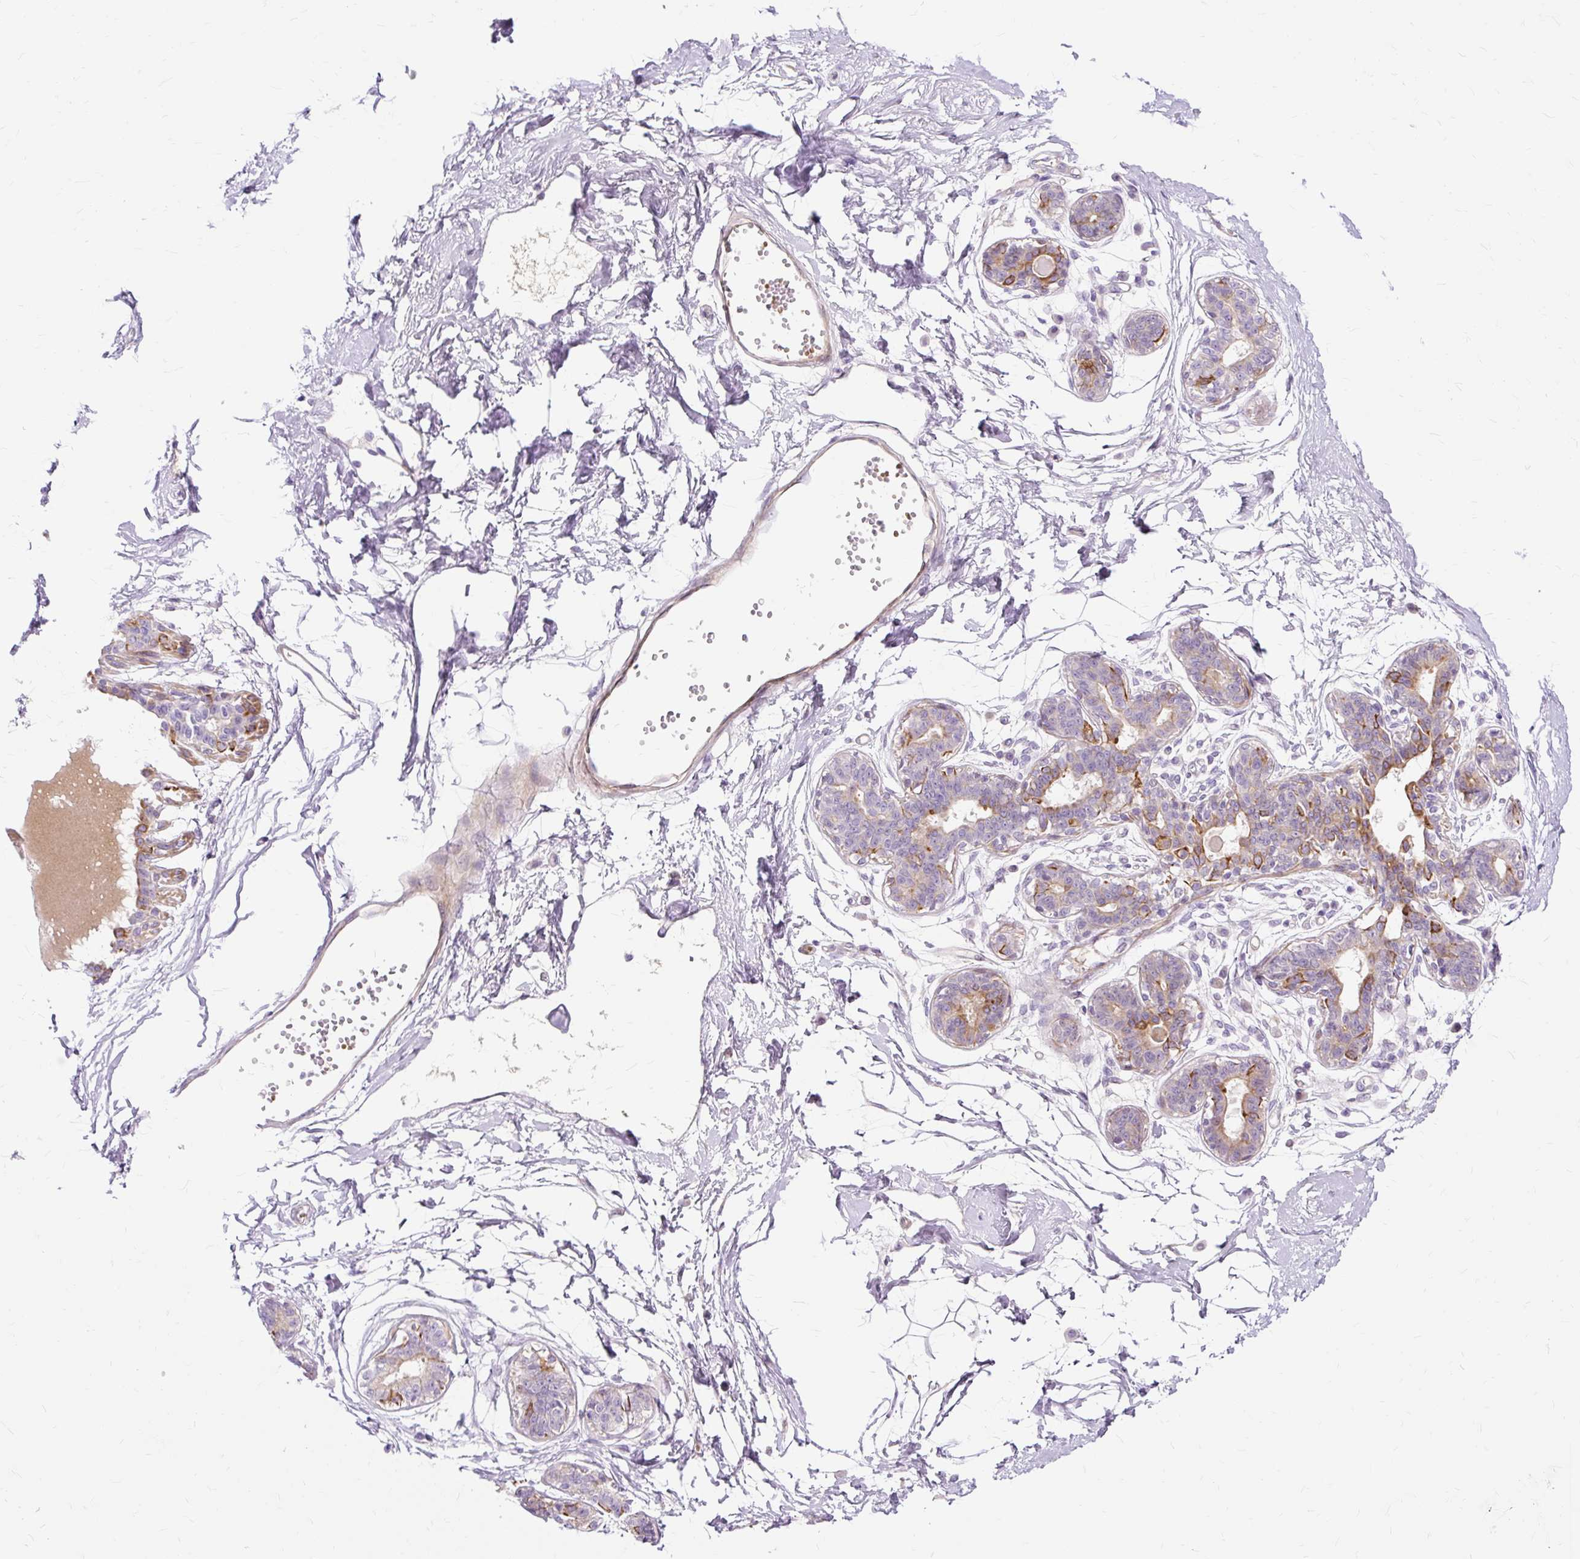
{"staining": {"intensity": "negative", "quantity": "none", "location": "none"}, "tissue": "breast", "cell_type": "Adipocytes", "image_type": "normal", "snomed": [{"axis": "morphology", "description": "Normal tissue, NOS"}, {"axis": "topography", "description": "Breast"}], "caption": "The photomicrograph exhibits no staining of adipocytes in unremarkable breast.", "gene": "DCTN4", "patient": {"sex": "female", "age": 45}}